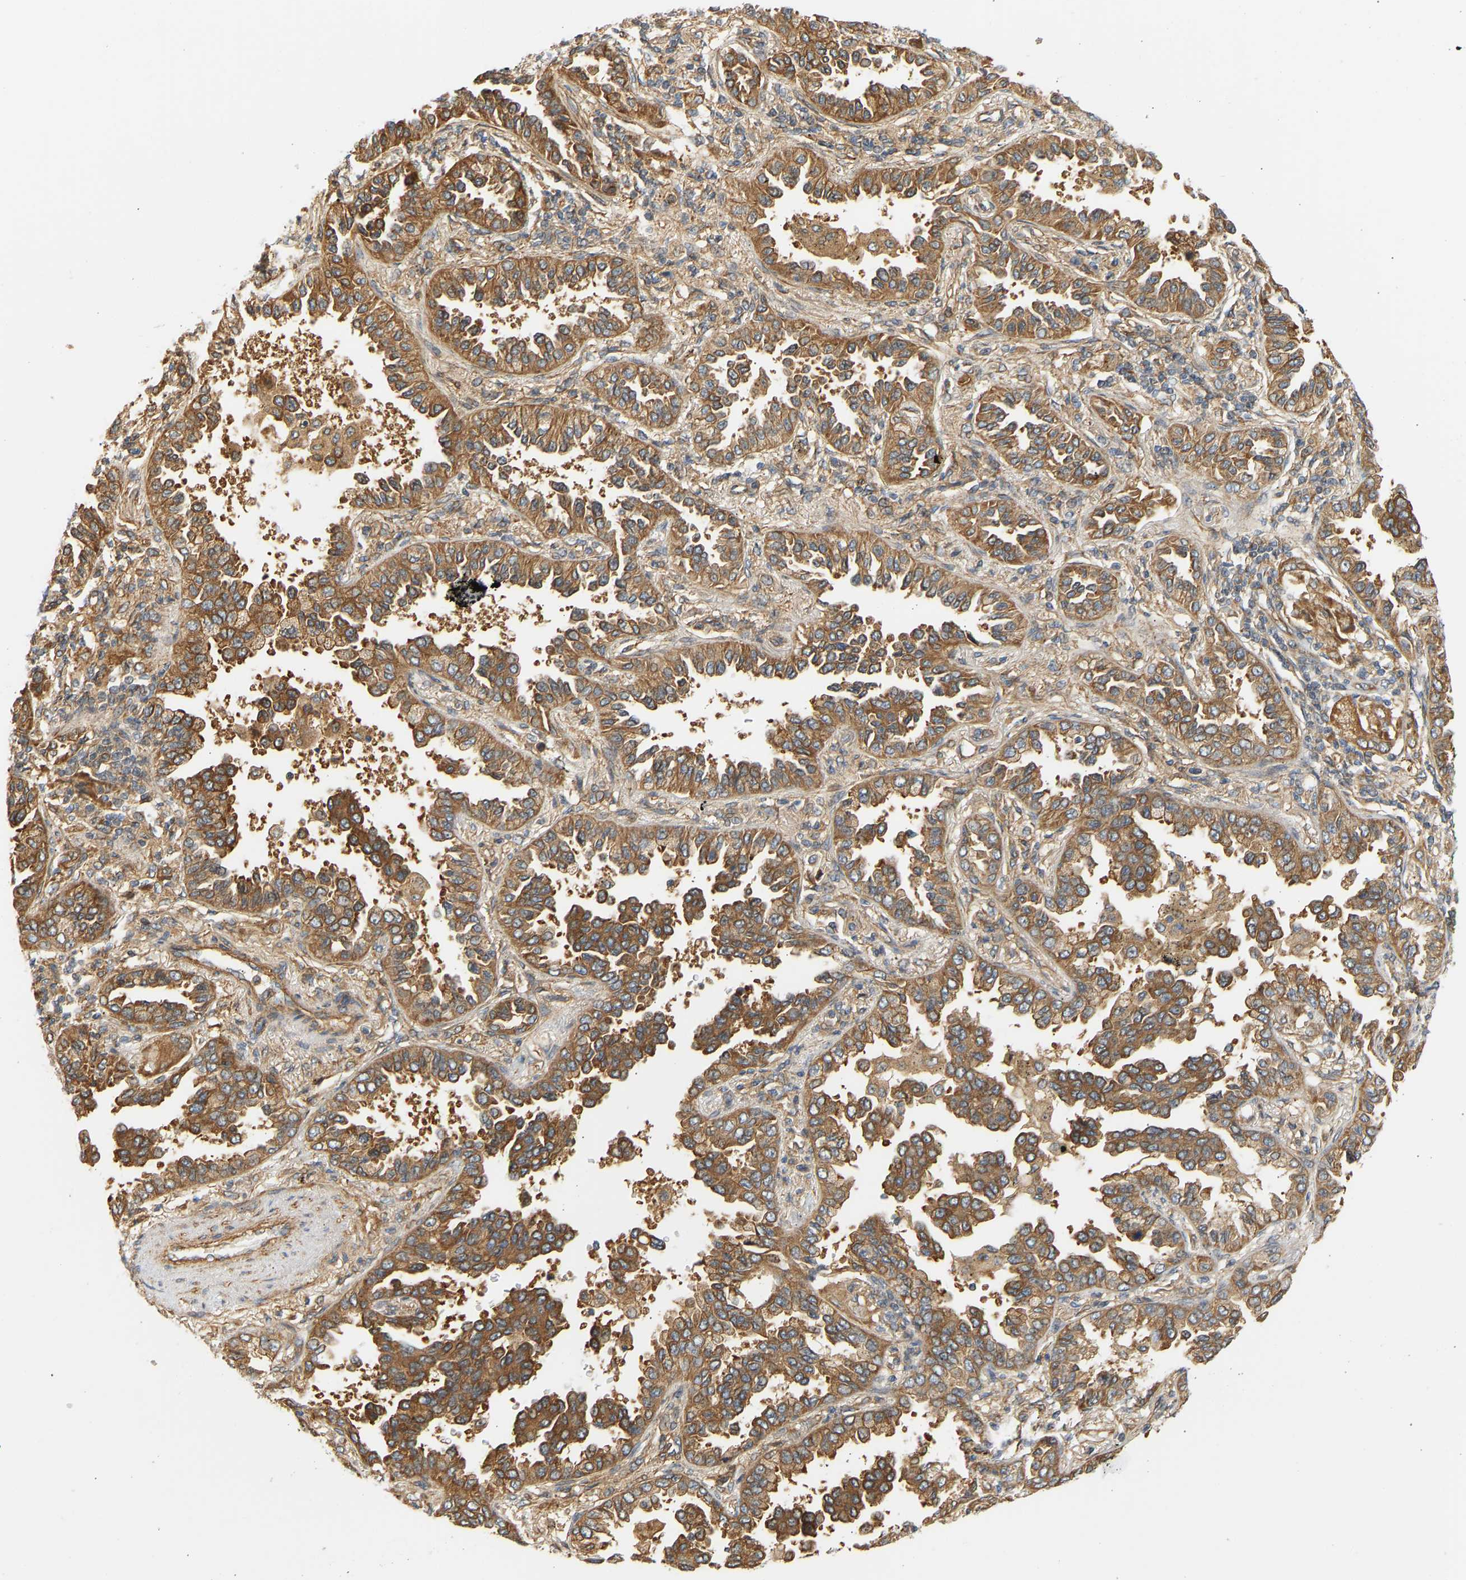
{"staining": {"intensity": "moderate", "quantity": ">75%", "location": "cytoplasmic/membranous"}, "tissue": "lung cancer", "cell_type": "Tumor cells", "image_type": "cancer", "snomed": [{"axis": "morphology", "description": "Normal tissue, NOS"}, {"axis": "morphology", "description": "Adenocarcinoma, NOS"}, {"axis": "topography", "description": "Lung"}], "caption": "IHC of lung adenocarcinoma shows medium levels of moderate cytoplasmic/membranous staining in approximately >75% of tumor cells.", "gene": "CEP57", "patient": {"sex": "male", "age": 59}}